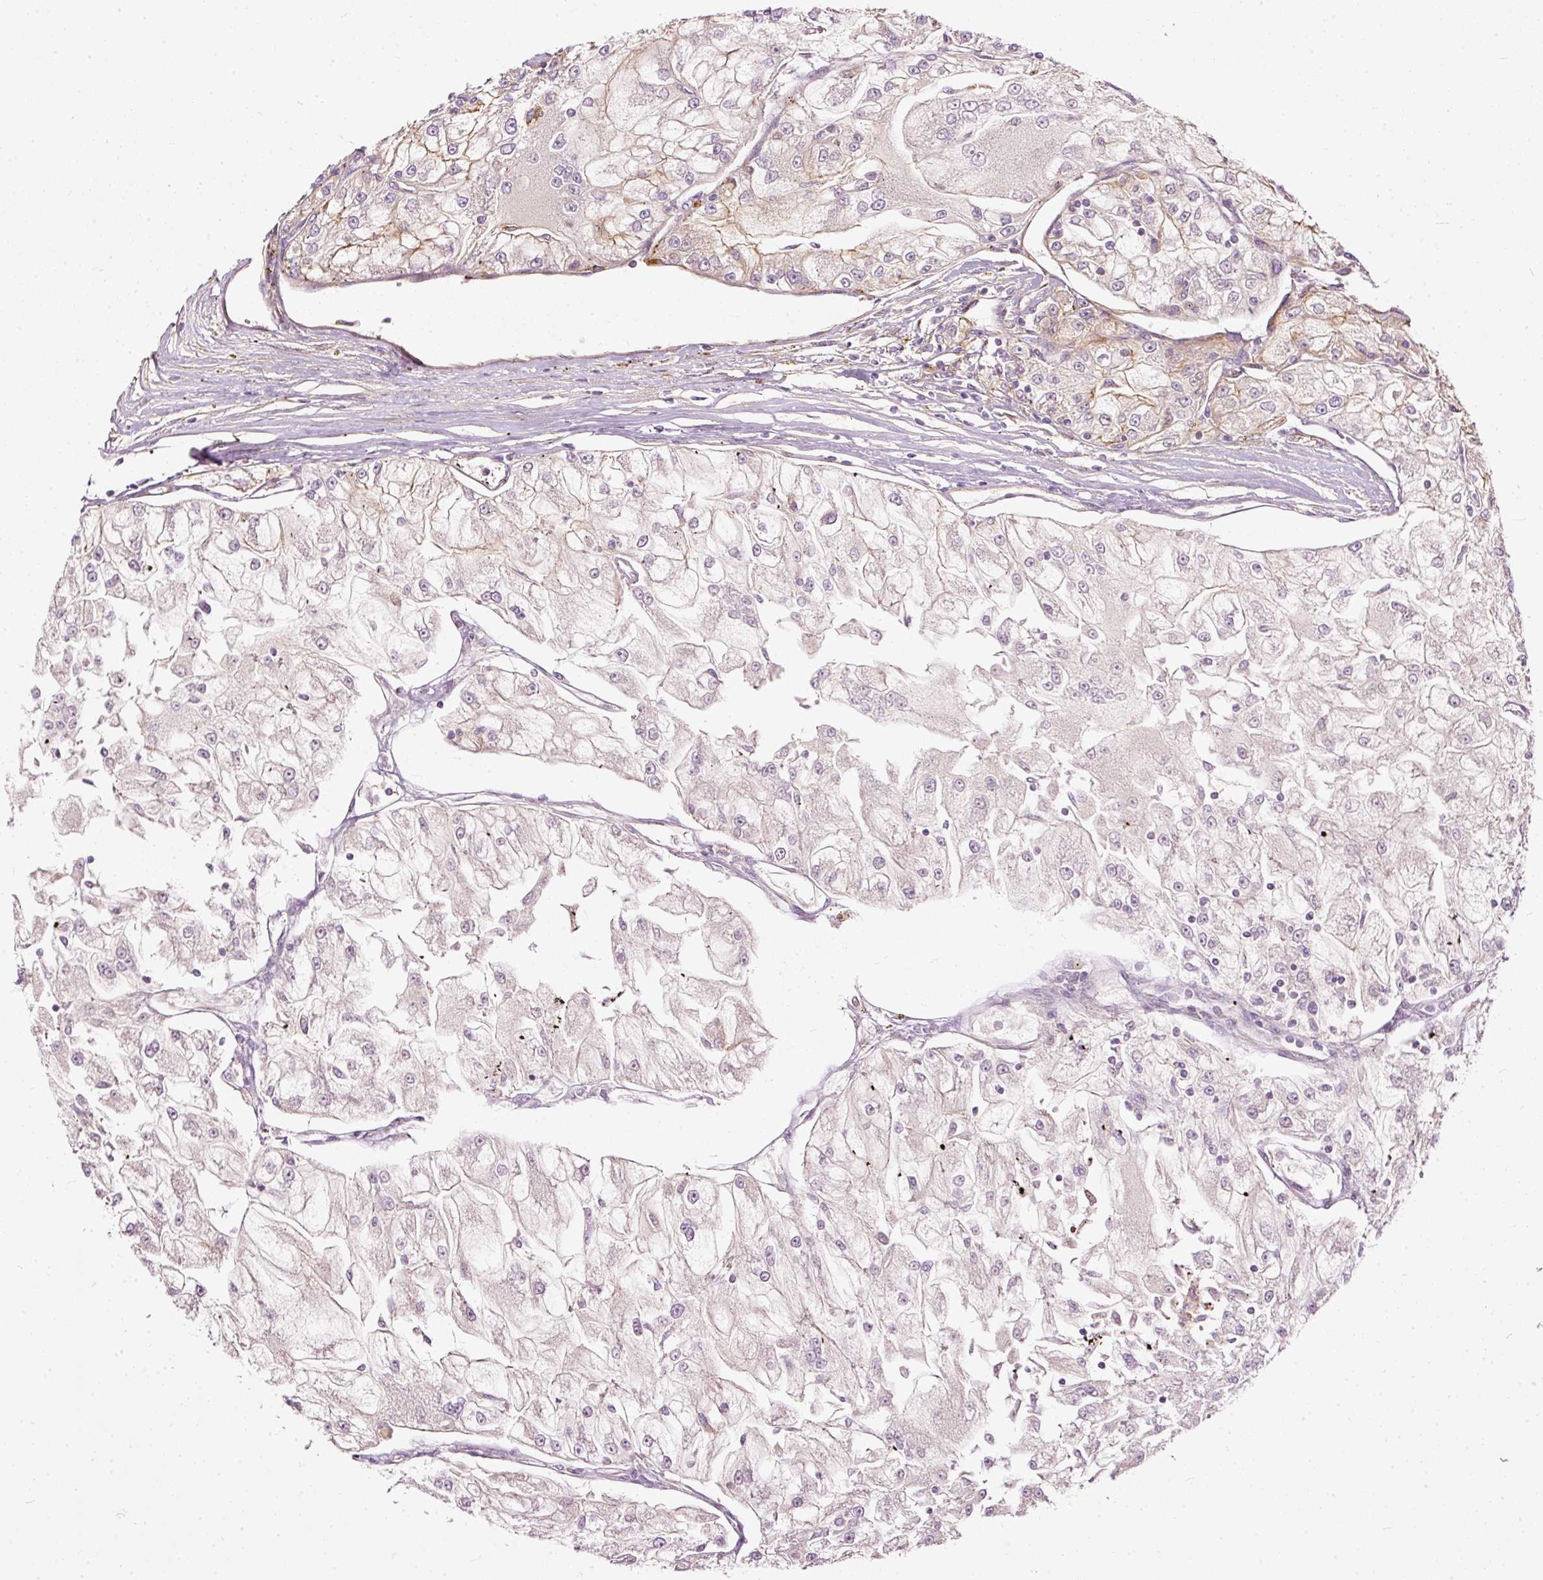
{"staining": {"intensity": "negative", "quantity": "none", "location": "none"}, "tissue": "renal cancer", "cell_type": "Tumor cells", "image_type": "cancer", "snomed": [{"axis": "morphology", "description": "Adenocarcinoma, NOS"}, {"axis": "topography", "description": "Kidney"}], "caption": "Immunohistochemistry (IHC) photomicrograph of human renal cancer stained for a protein (brown), which reveals no expression in tumor cells.", "gene": "PAQR9", "patient": {"sex": "female", "age": 72}}